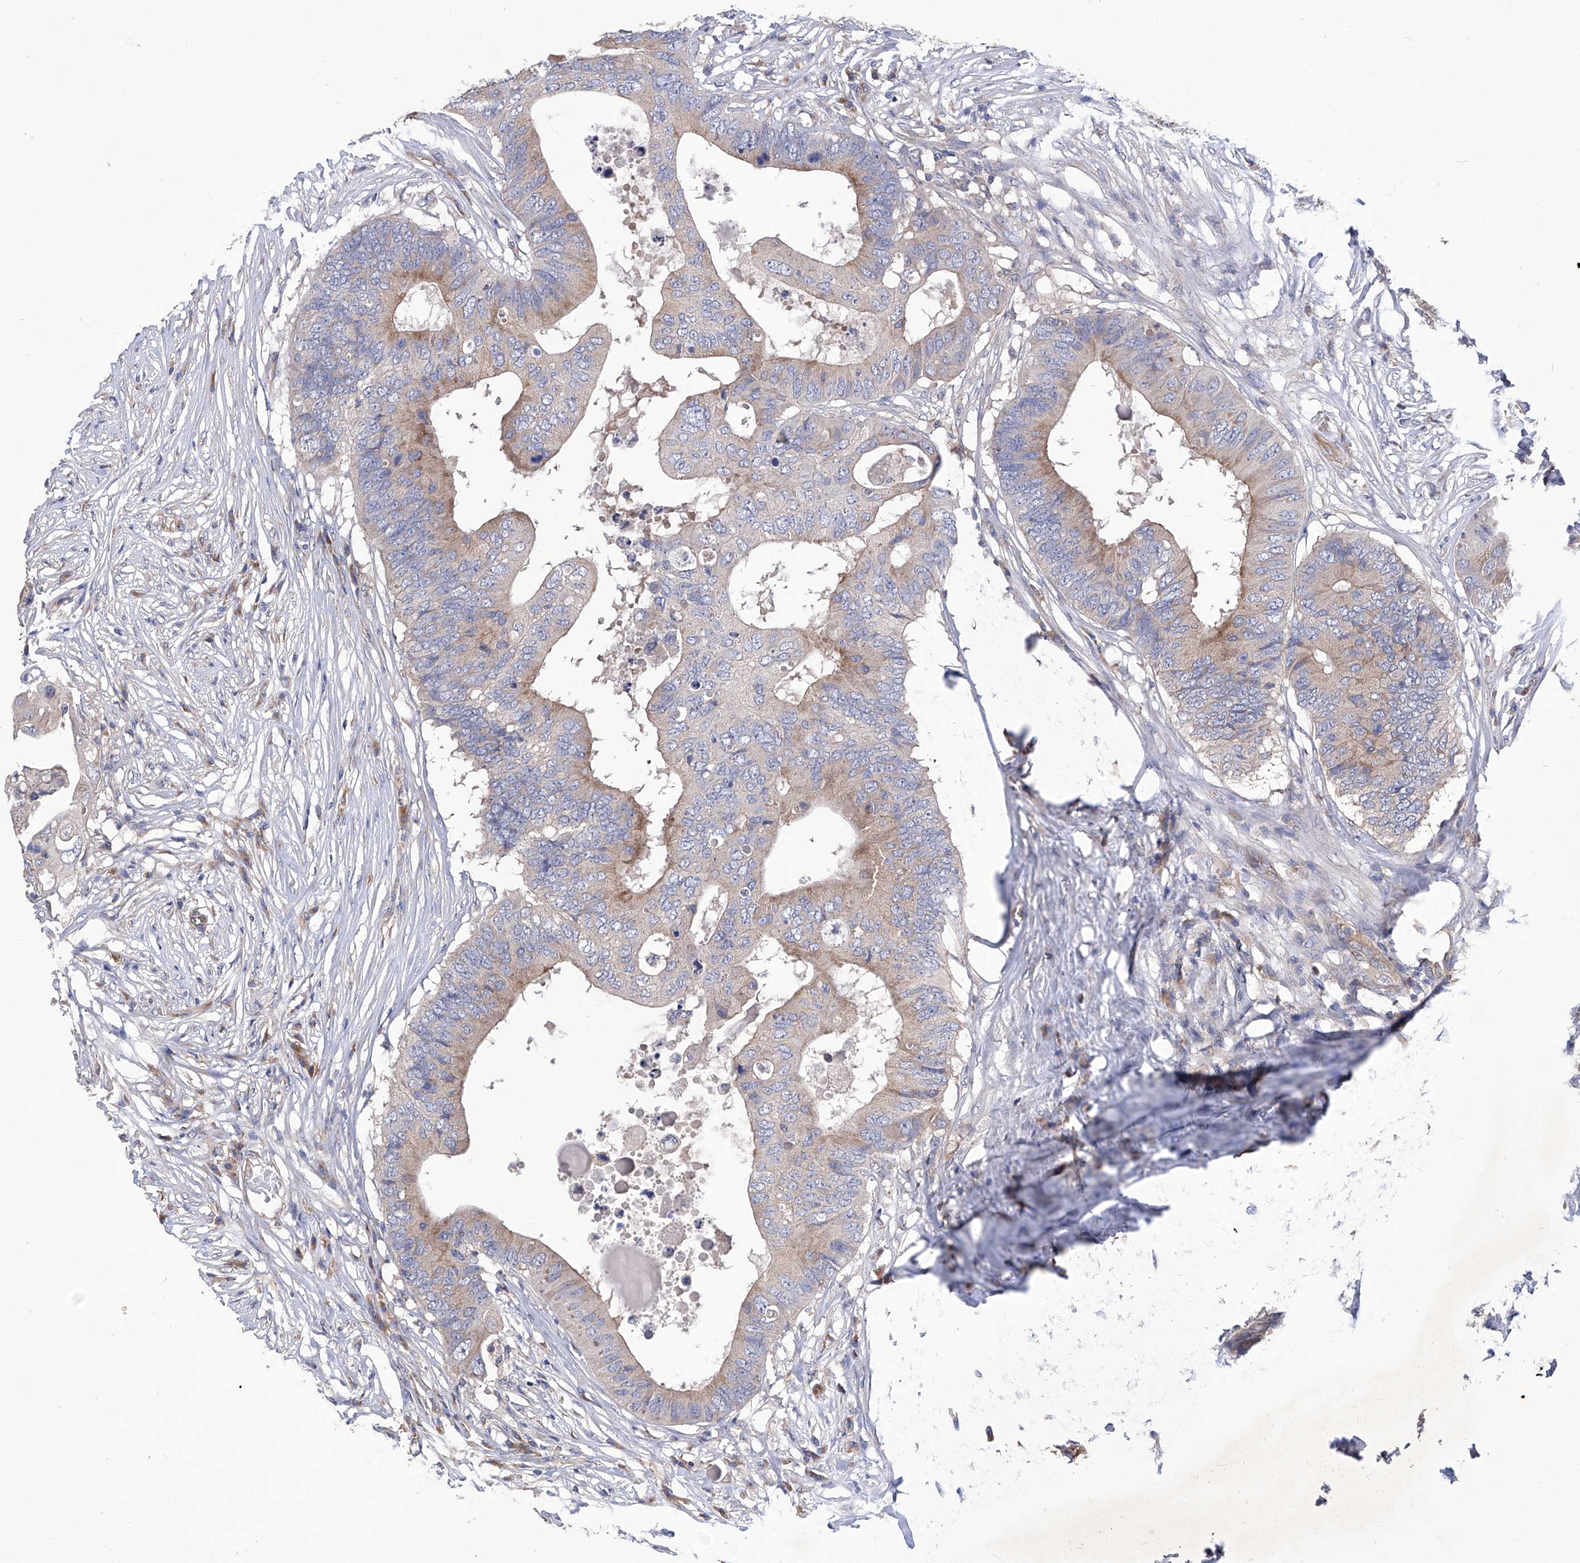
{"staining": {"intensity": "weak", "quantity": "25%-75%", "location": "cytoplasmic/membranous"}, "tissue": "colorectal cancer", "cell_type": "Tumor cells", "image_type": "cancer", "snomed": [{"axis": "morphology", "description": "Adenocarcinoma, NOS"}, {"axis": "topography", "description": "Colon"}], "caption": "Immunohistochemistry (IHC) image of human colorectal cancer (adenocarcinoma) stained for a protein (brown), which demonstrates low levels of weak cytoplasmic/membranous positivity in approximately 25%-75% of tumor cells.", "gene": "TJAP1", "patient": {"sex": "male", "age": 71}}